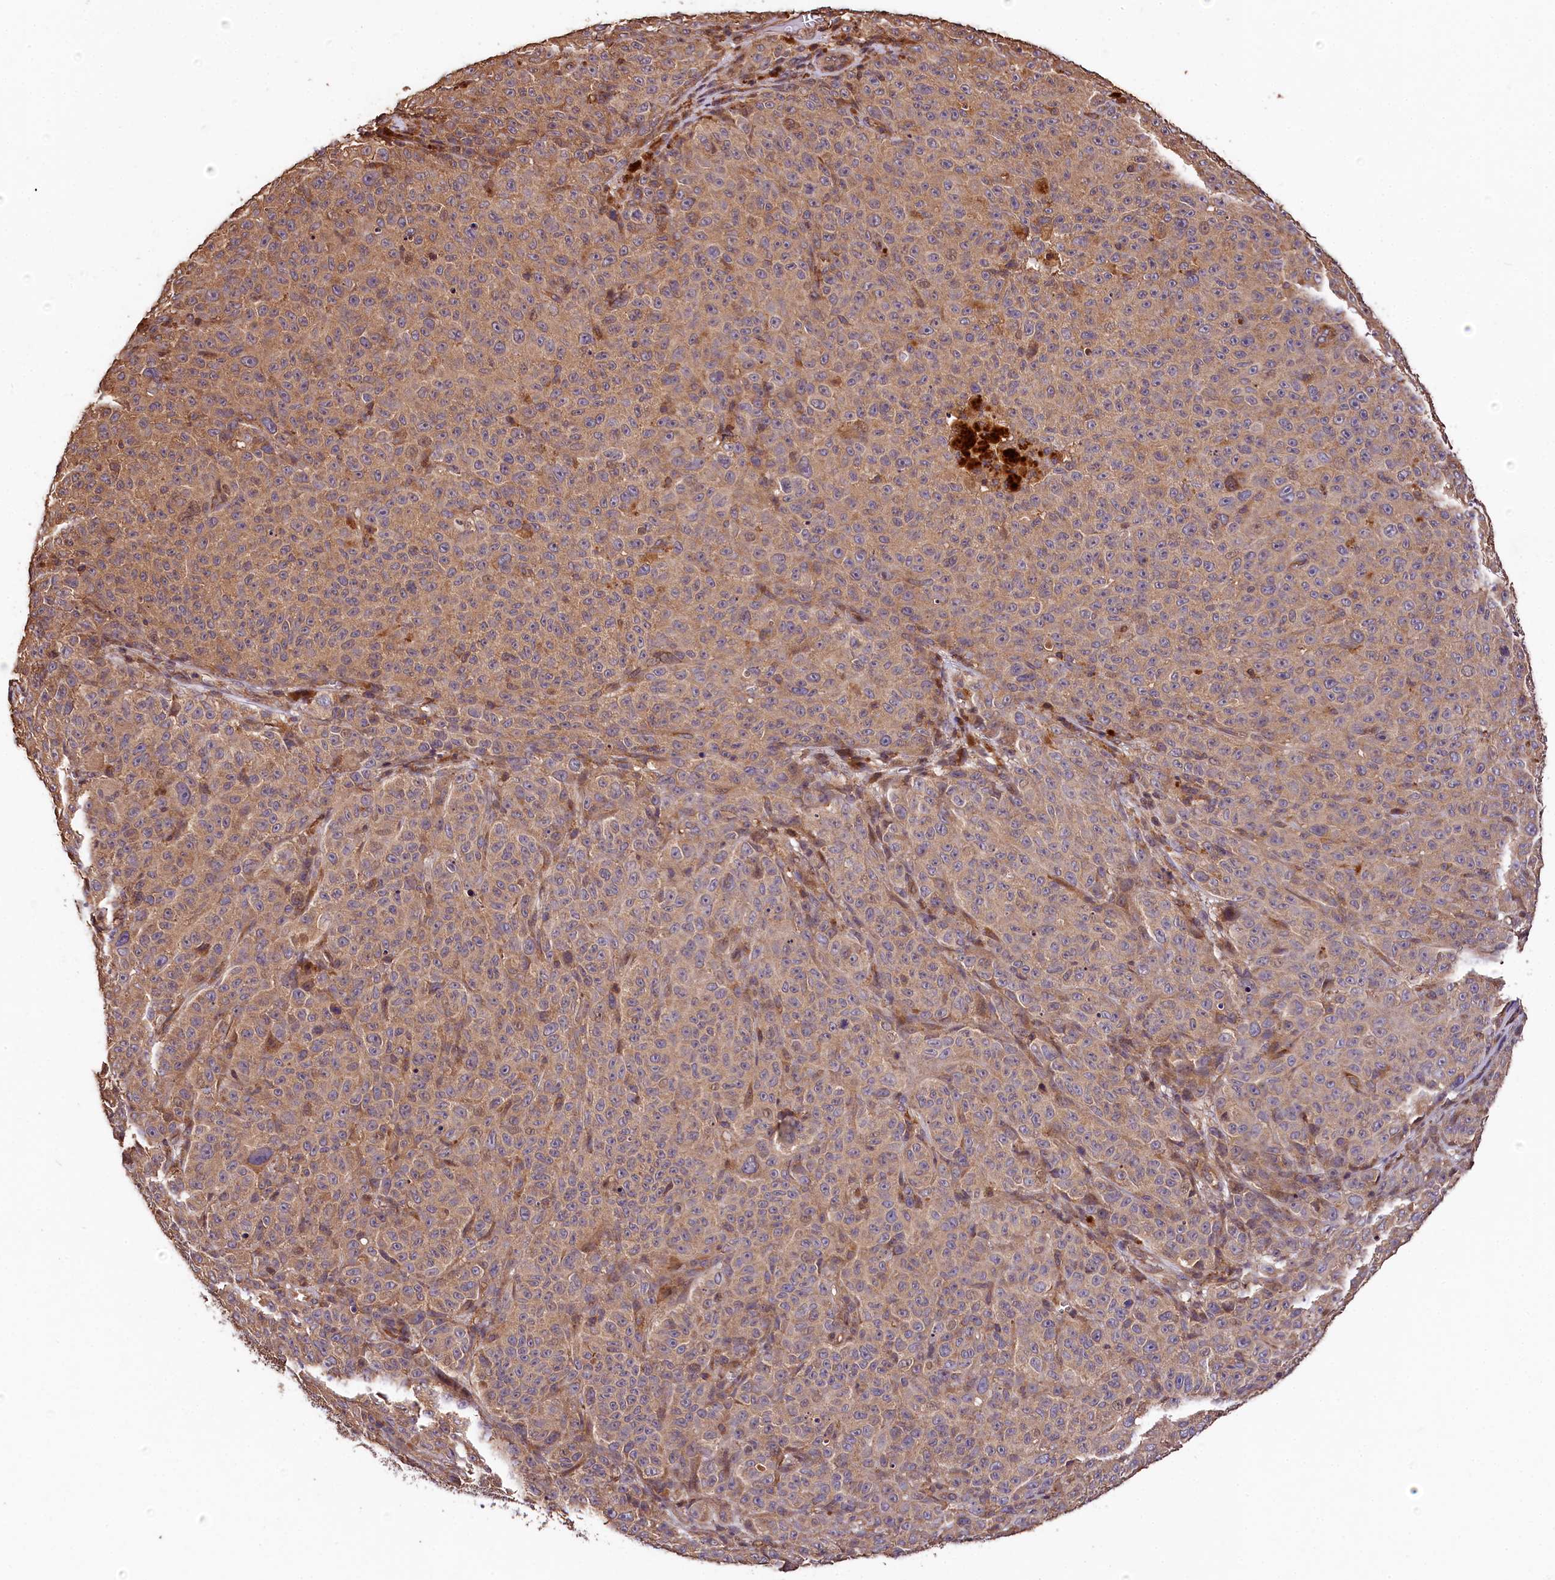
{"staining": {"intensity": "weak", "quantity": "25%-75%", "location": "cytoplasmic/membranous"}, "tissue": "melanoma", "cell_type": "Tumor cells", "image_type": "cancer", "snomed": [{"axis": "morphology", "description": "Malignant melanoma, NOS"}, {"axis": "topography", "description": "Skin"}], "caption": "This is an image of IHC staining of malignant melanoma, which shows weak staining in the cytoplasmic/membranous of tumor cells.", "gene": "KPTN", "patient": {"sex": "female", "age": 82}}